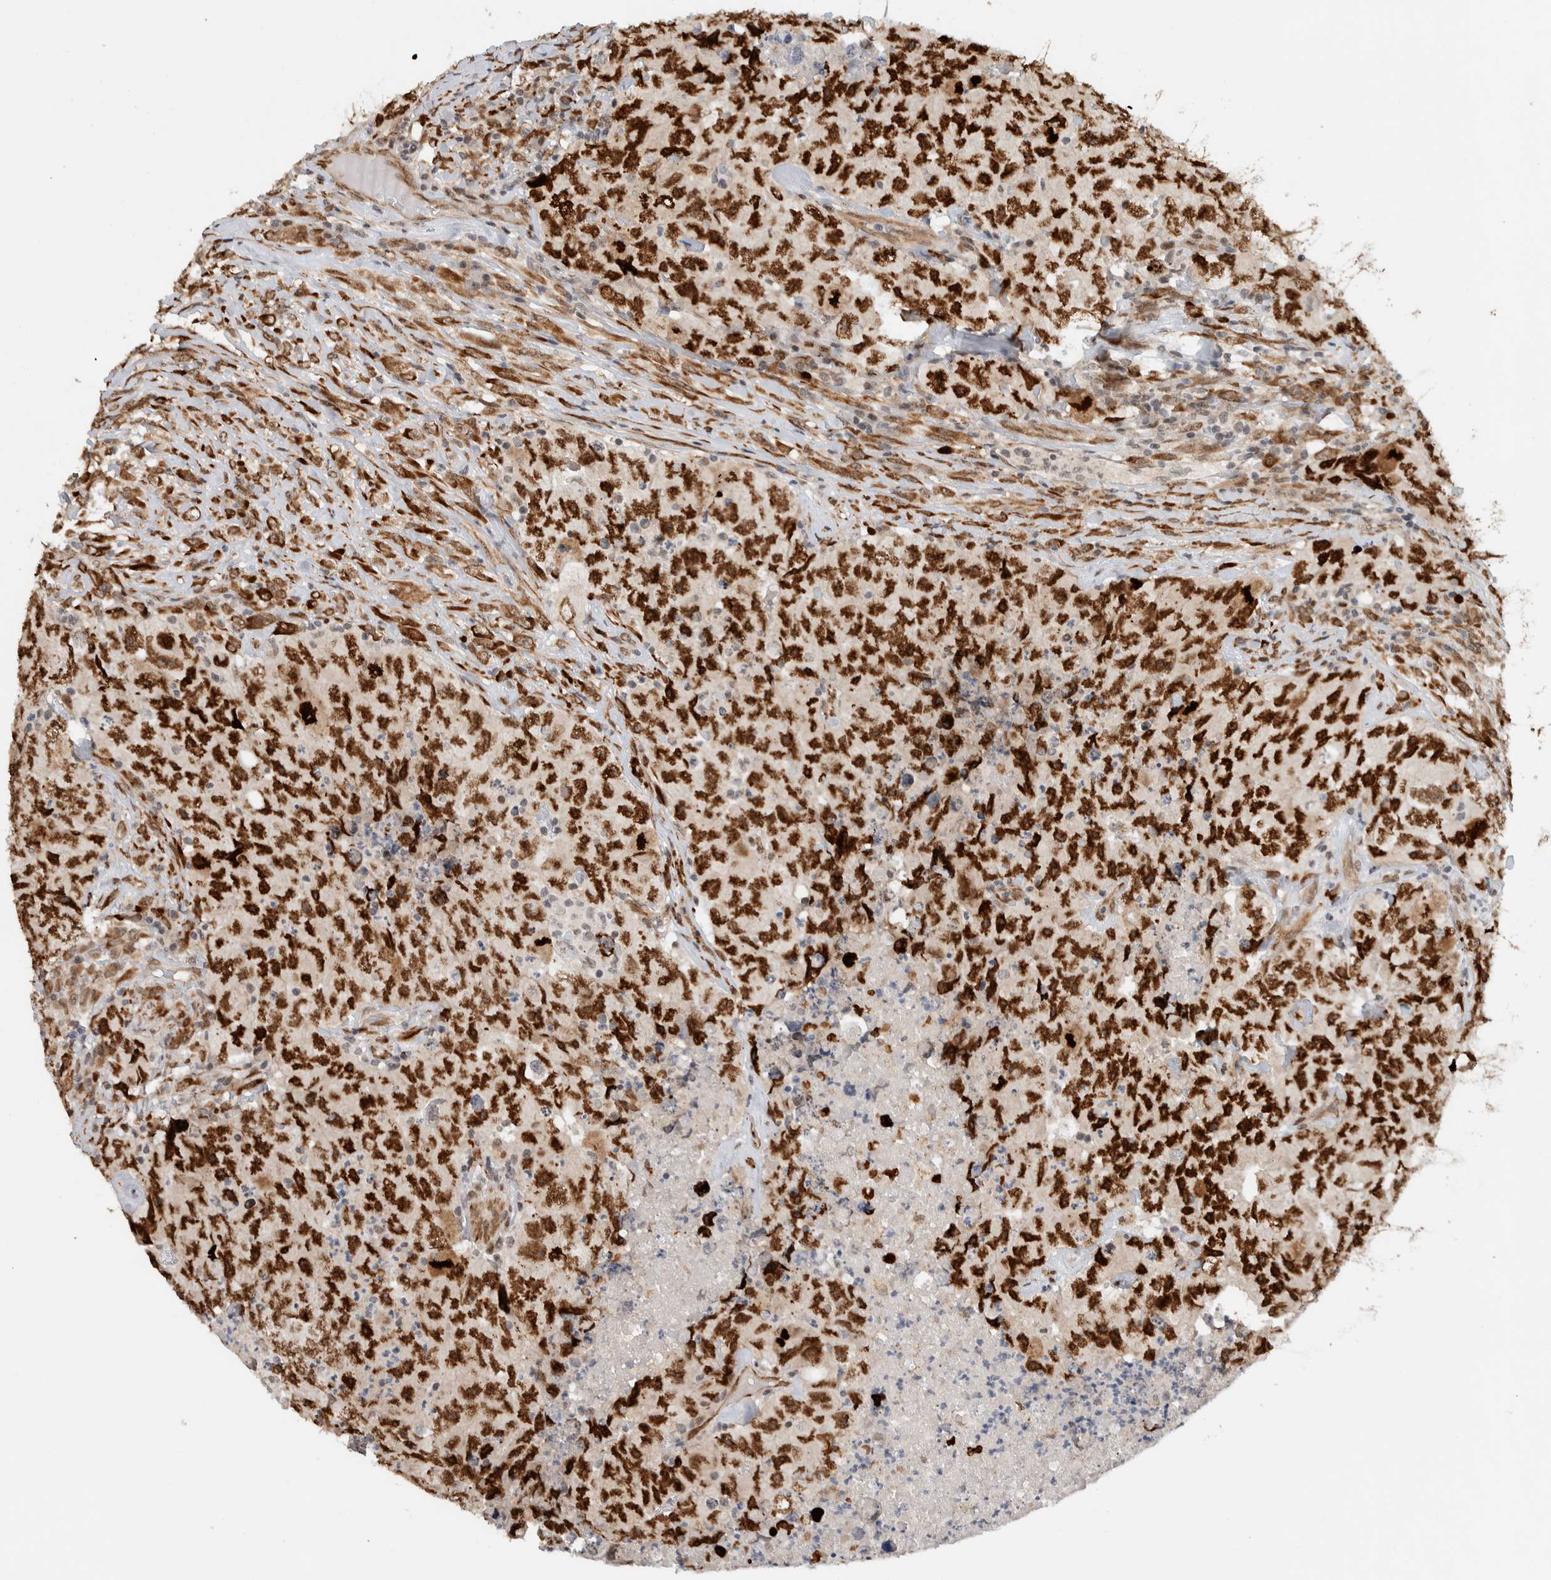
{"staining": {"intensity": "strong", "quantity": ">75%", "location": "cytoplasmic/membranous,nuclear"}, "tissue": "testis cancer", "cell_type": "Tumor cells", "image_type": "cancer", "snomed": [{"axis": "morphology", "description": "Carcinoma, Embryonal, NOS"}, {"axis": "topography", "description": "Testis"}], "caption": "The immunohistochemical stain shows strong cytoplasmic/membranous and nuclear positivity in tumor cells of testis embryonal carcinoma tissue.", "gene": "TNRC18", "patient": {"sex": "male", "age": 32}}